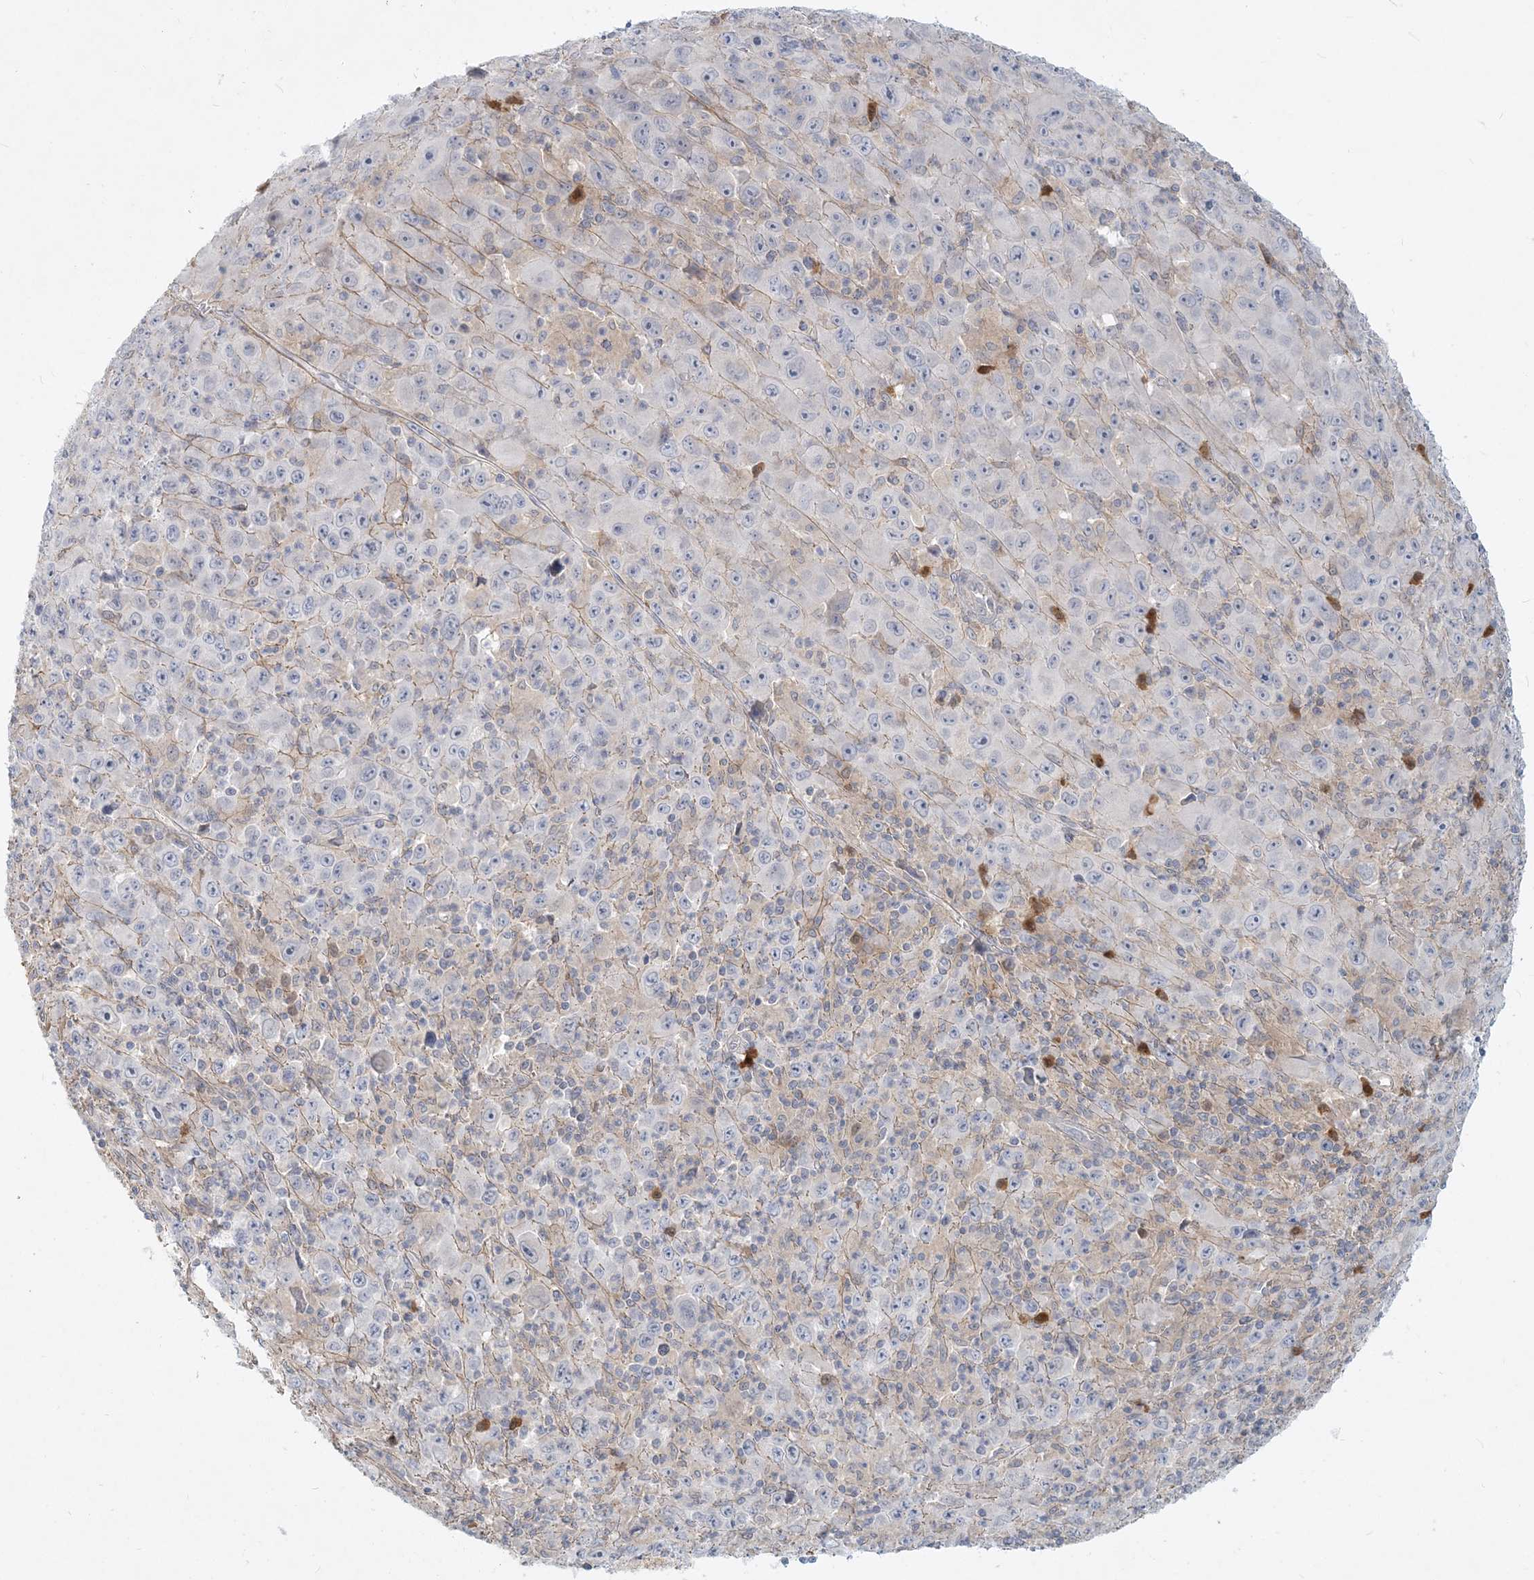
{"staining": {"intensity": "negative", "quantity": "none", "location": "none"}, "tissue": "melanoma", "cell_type": "Tumor cells", "image_type": "cancer", "snomed": [{"axis": "morphology", "description": "Malignant melanoma, Metastatic site"}, {"axis": "topography", "description": "Skin"}], "caption": "Tumor cells are negative for protein expression in human melanoma.", "gene": "GMPPA", "patient": {"sex": "female", "age": 56}}